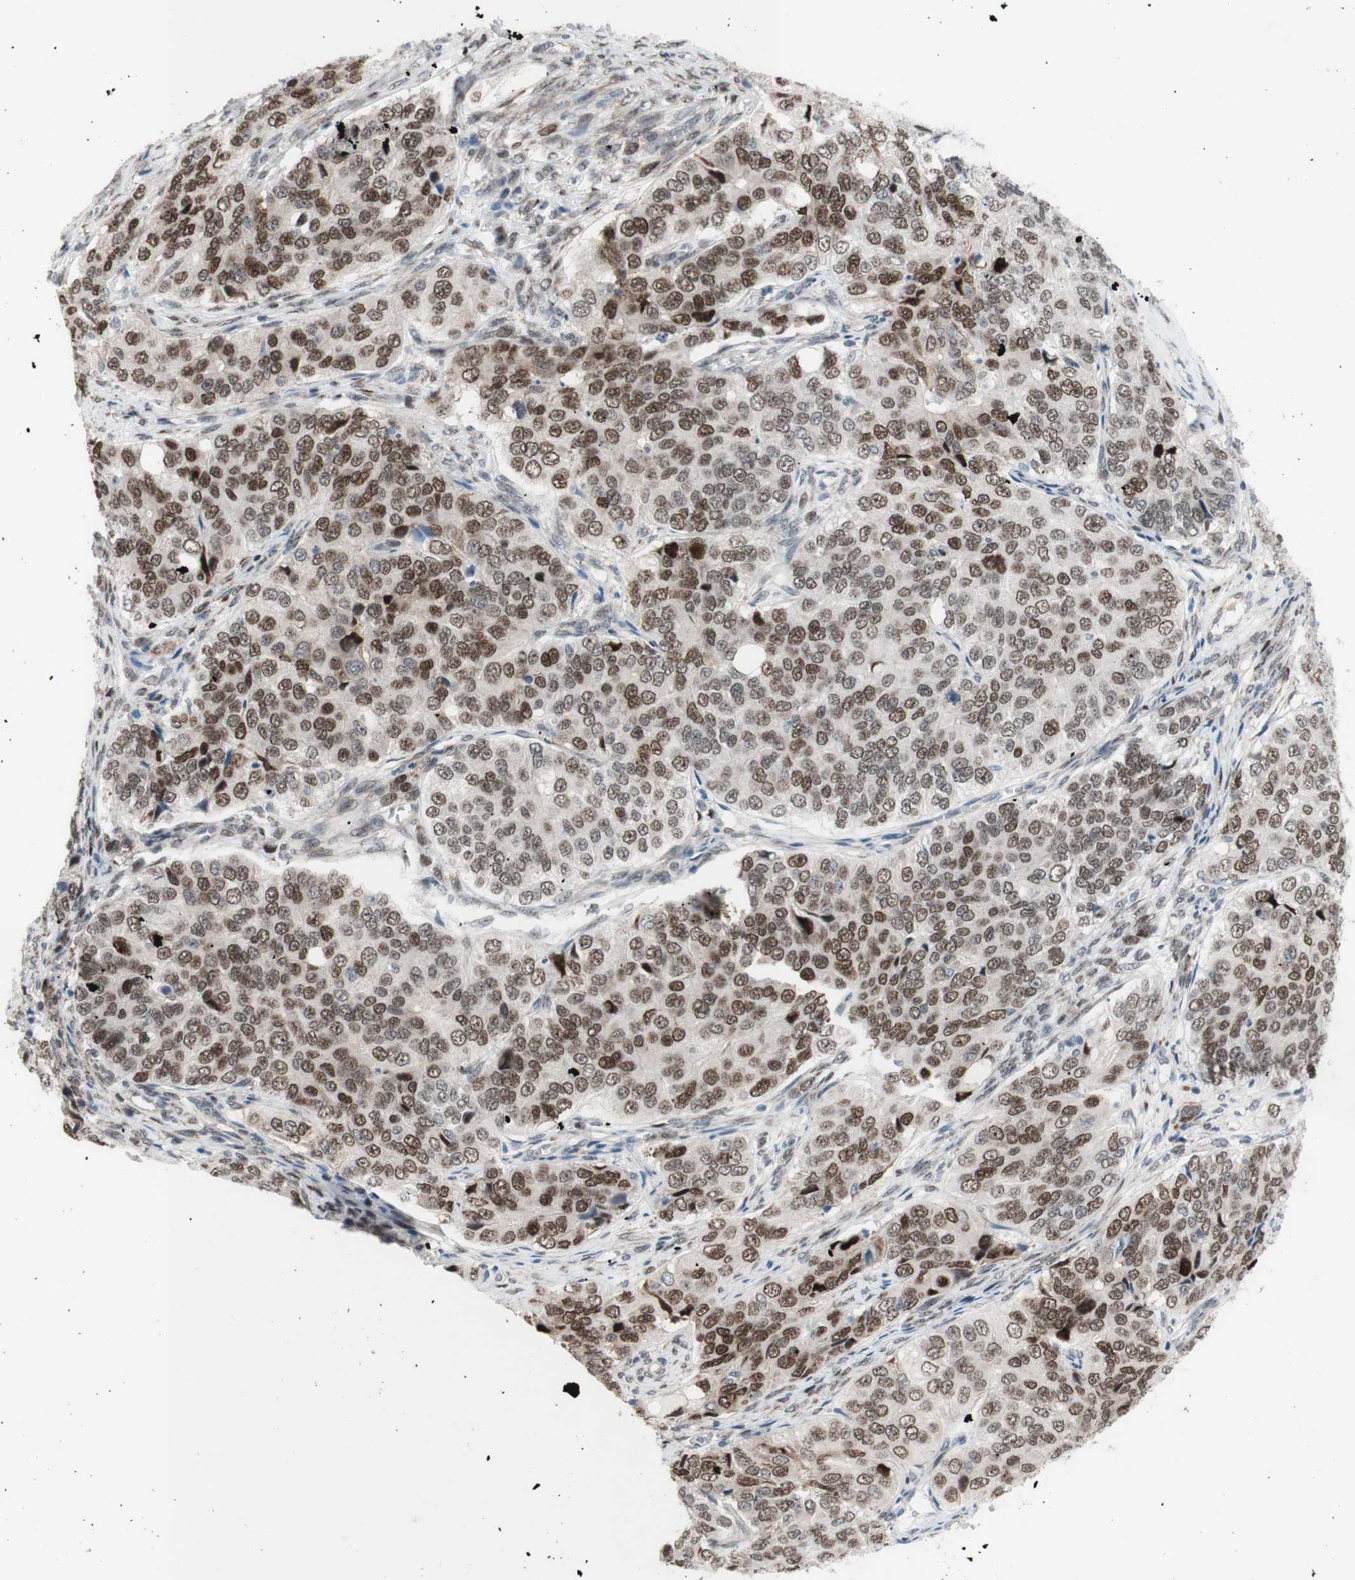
{"staining": {"intensity": "weak", "quantity": ">75%", "location": "nuclear"}, "tissue": "ovarian cancer", "cell_type": "Tumor cells", "image_type": "cancer", "snomed": [{"axis": "morphology", "description": "Carcinoma, endometroid"}, {"axis": "topography", "description": "Ovary"}], "caption": "Immunohistochemical staining of ovarian cancer shows low levels of weak nuclear staining in about >75% of tumor cells.", "gene": "PHTF2", "patient": {"sex": "female", "age": 51}}